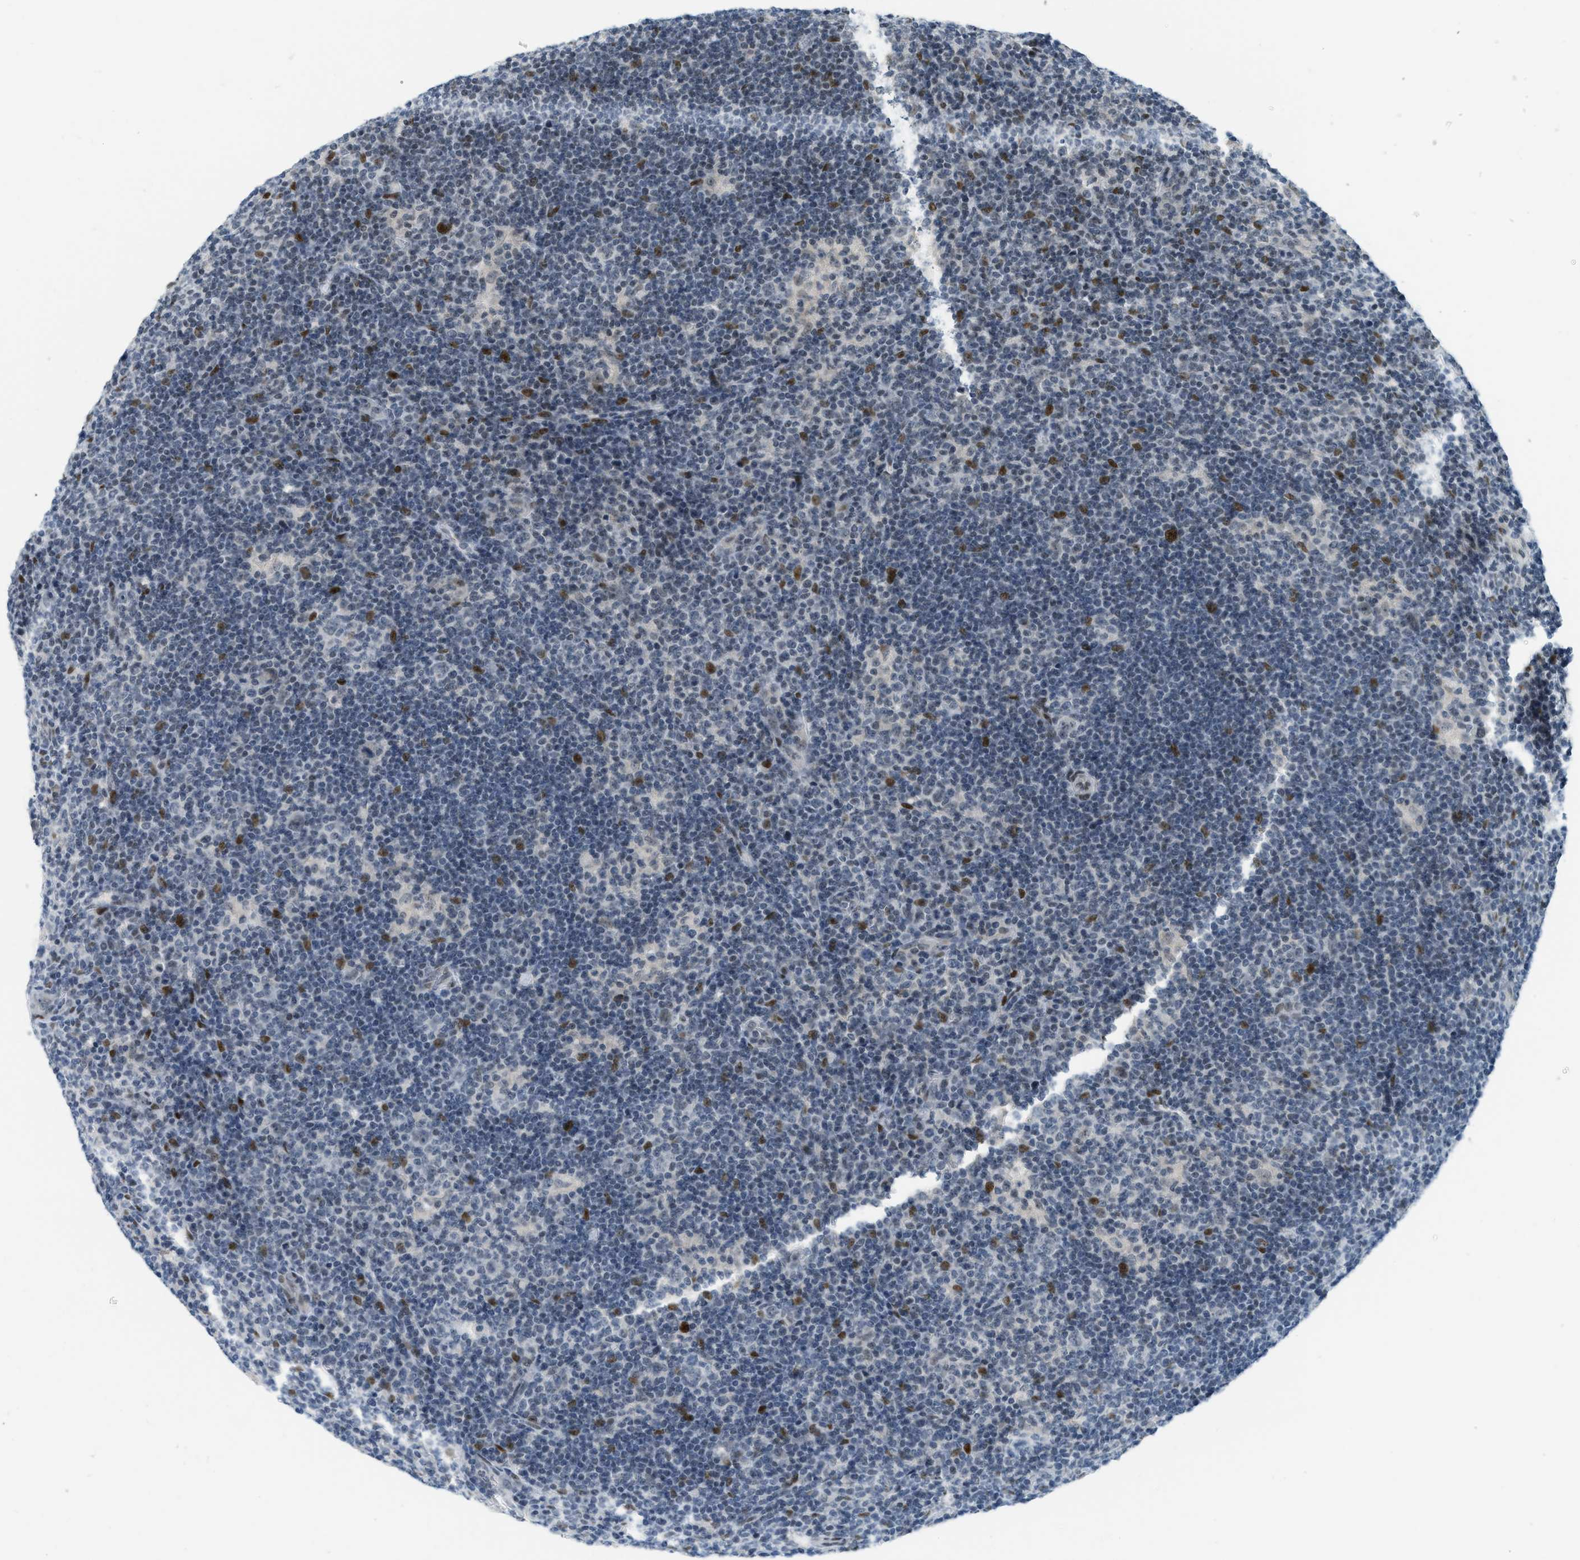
{"staining": {"intensity": "moderate", "quantity": "<25%", "location": "nuclear"}, "tissue": "lymphoma", "cell_type": "Tumor cells", "image_type": "cancer", "snomed": [{"axis": "morphology", "description": "Hodgkin's disease, NOS"}, {"axis": "topography", "description": "Lymph node"}], "caption": "Immunohistochemistry (IHC) of Hodgkin's disease displays low levels of moderate nuclear expression in approximately <25% of tumor cells. The protein is shown in brown color, while the nuclei are stained blue.", "gene": "PBX1", "patient": {"sex": "female", "age": 57}}